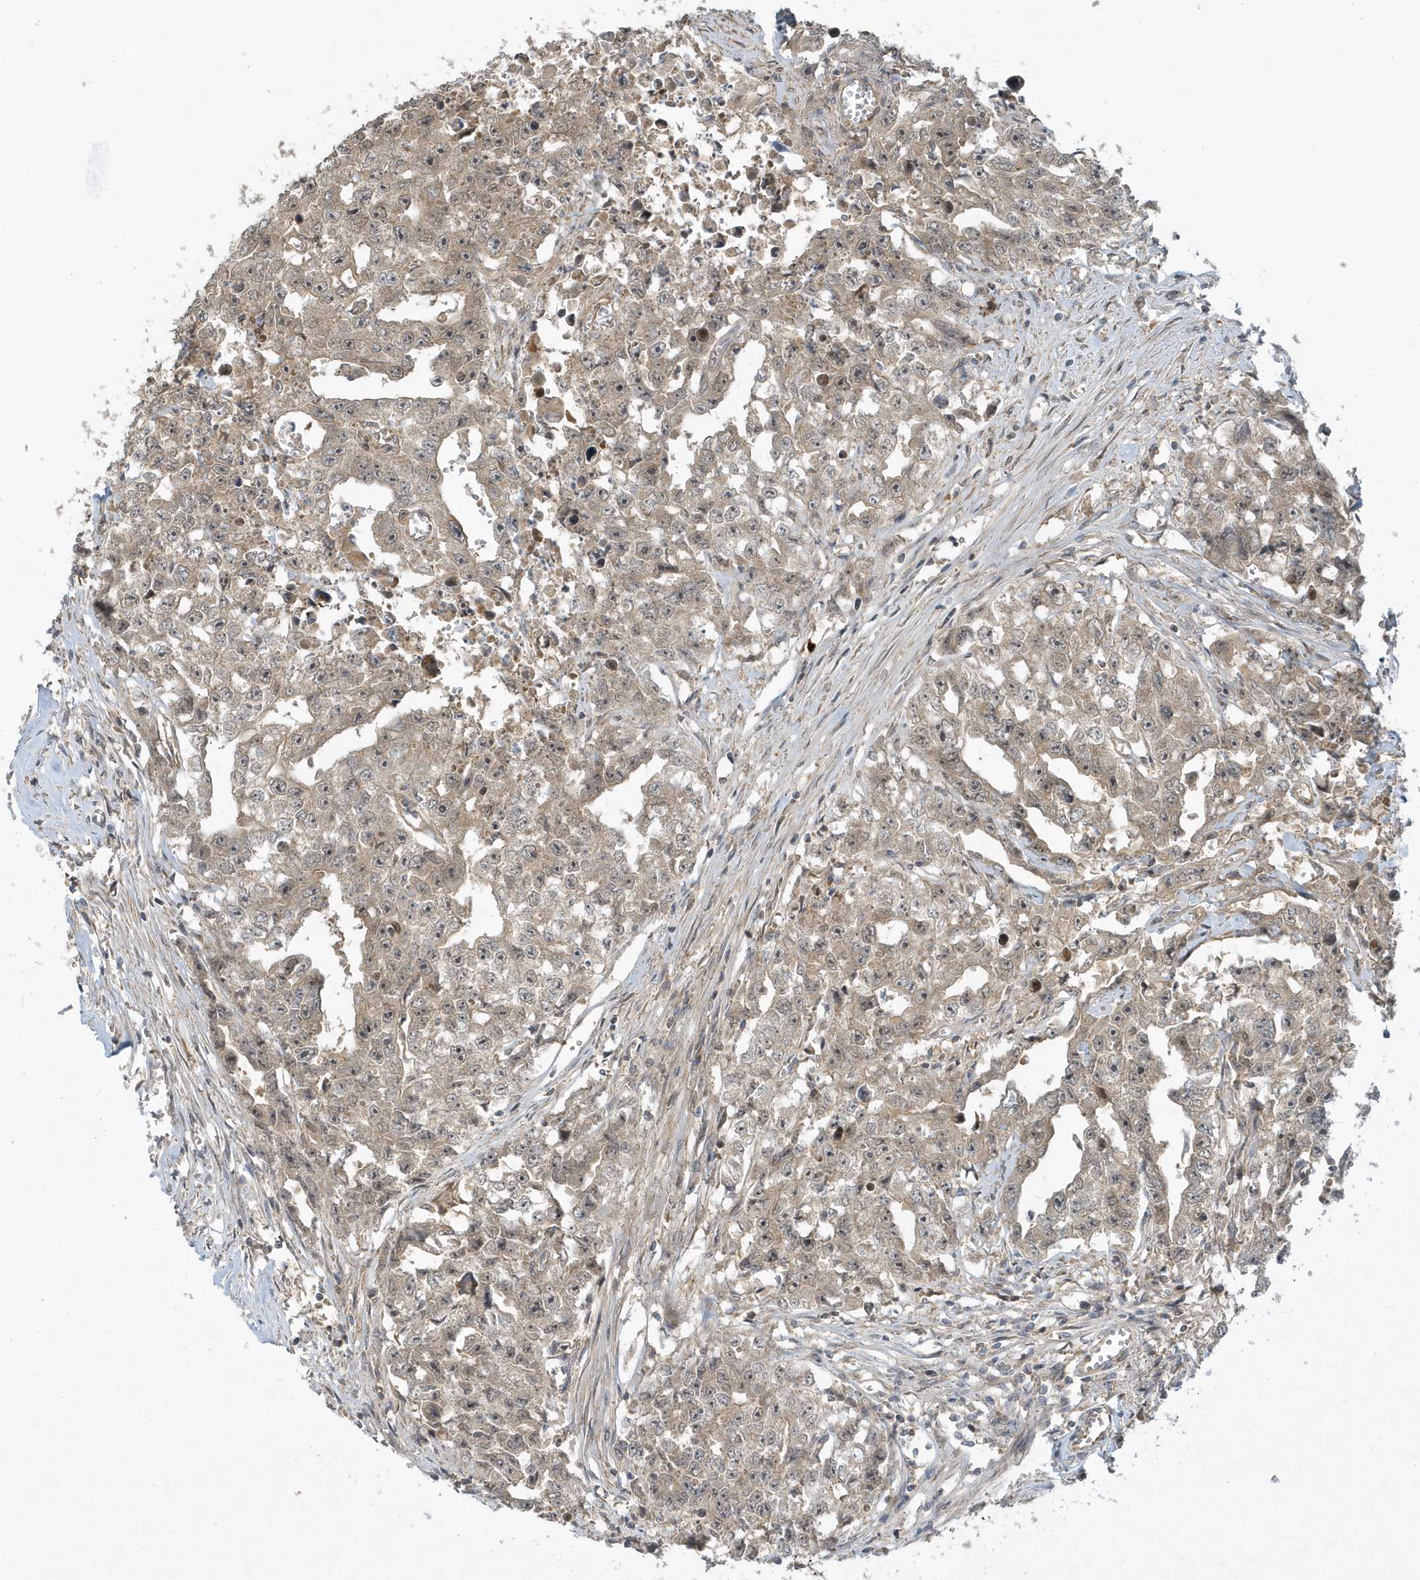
{"staining": {"intensity": "moderate", "quantity": "25%-75%", "location": "cytoplasmic/membranous"}, "tissue": "testis cancer", "cell_type": "Tumor cells", "image_type": "cancer", "snomed": [{"axis": "morphology", "description": "Seminoma, NOS"}, {"axis": "morphology", "description": "Carcinoma, Embryonal, NOS"}, {"axis": "topography", "description": "Testis"}], "caption": "Testis cancer (seminoma) stained for a protein (brown) exhibits moderate cytoplasmic/membranous positive expression in about 25%-75% of tumor cells.", "gene": "THG1L", "patient": {"sex": "male", "age": 43}}